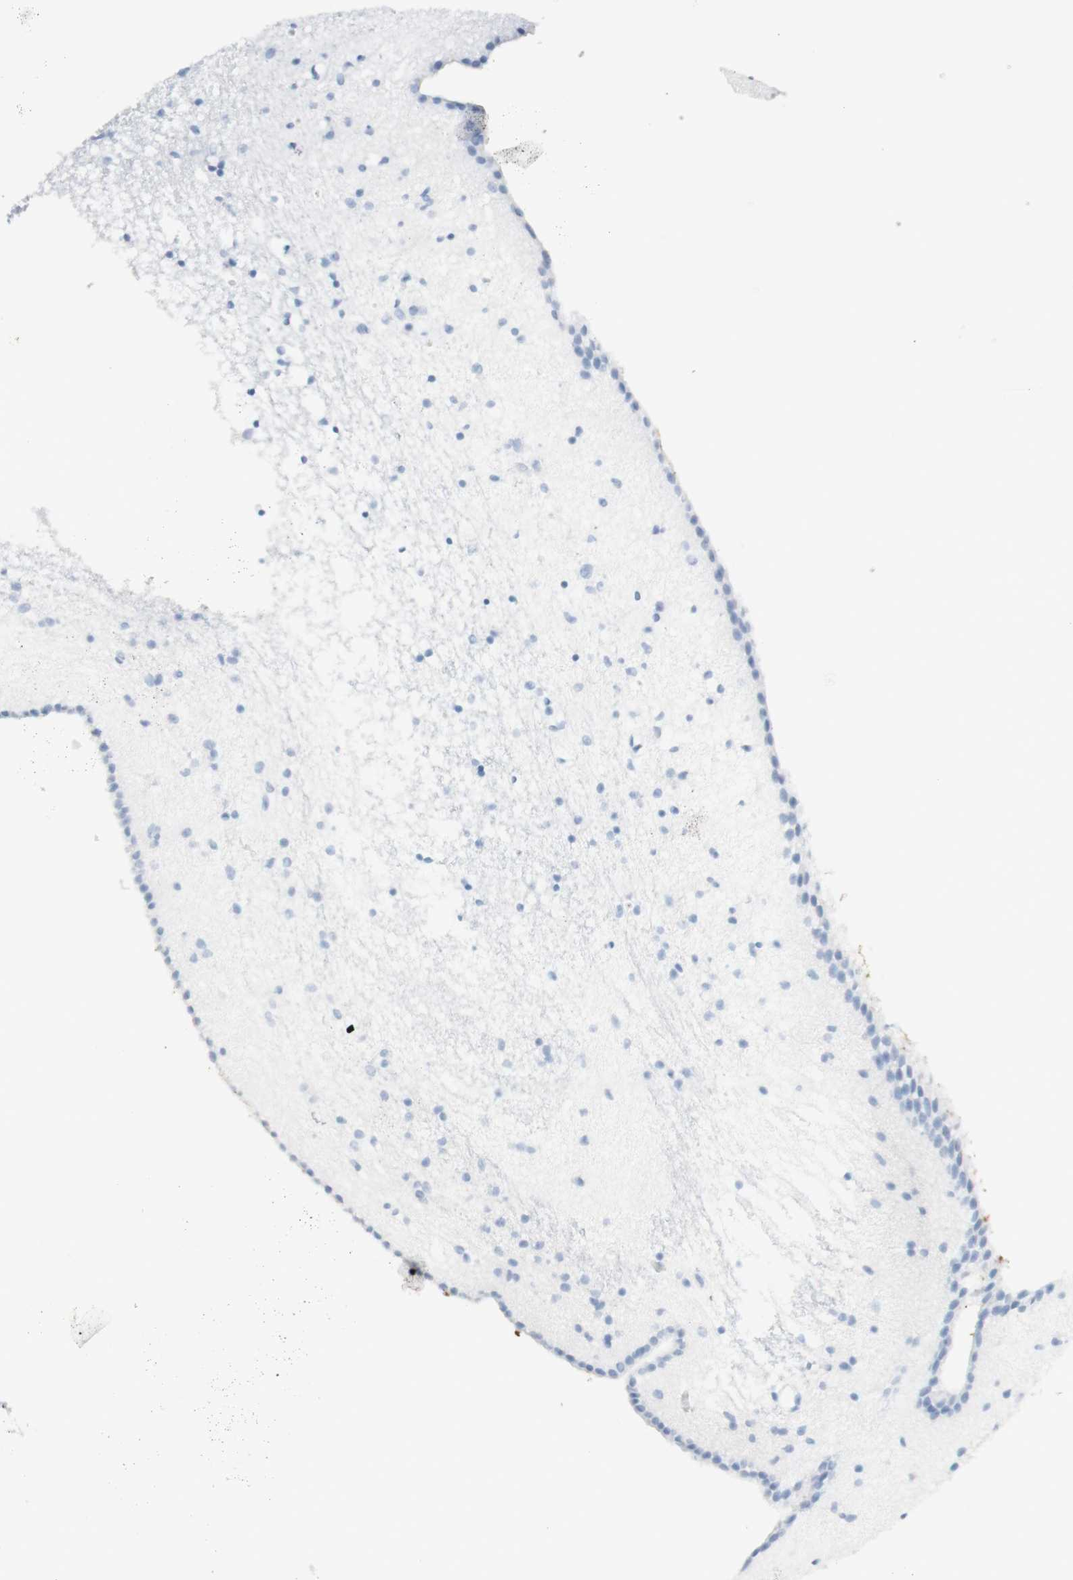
{"staining": {"intensity": "negative", "quantity": "none", "location": "none"}, "tissue": "caudate", "cell_type": "Glial cells", "image_type": "normal", "snomed": [{"axis": "morphology", "description": "Normal tissue, NOS"}, {"axis": "topography", "description": "Lateral ventricle wall"}], "caption": "High magnification brightfield microscopy of unremarkable caudate stained with DAB (3,3'-diaminobenzidine) (brown) and counterstained with hematoxylin (blue): glial cells show no significant staining. (Brightfield microscopy of DAB immunohistochemistry (IHC) at high magnification).", "gene": "NAPSA", "patient": {"sex": "male", "age": 45}}